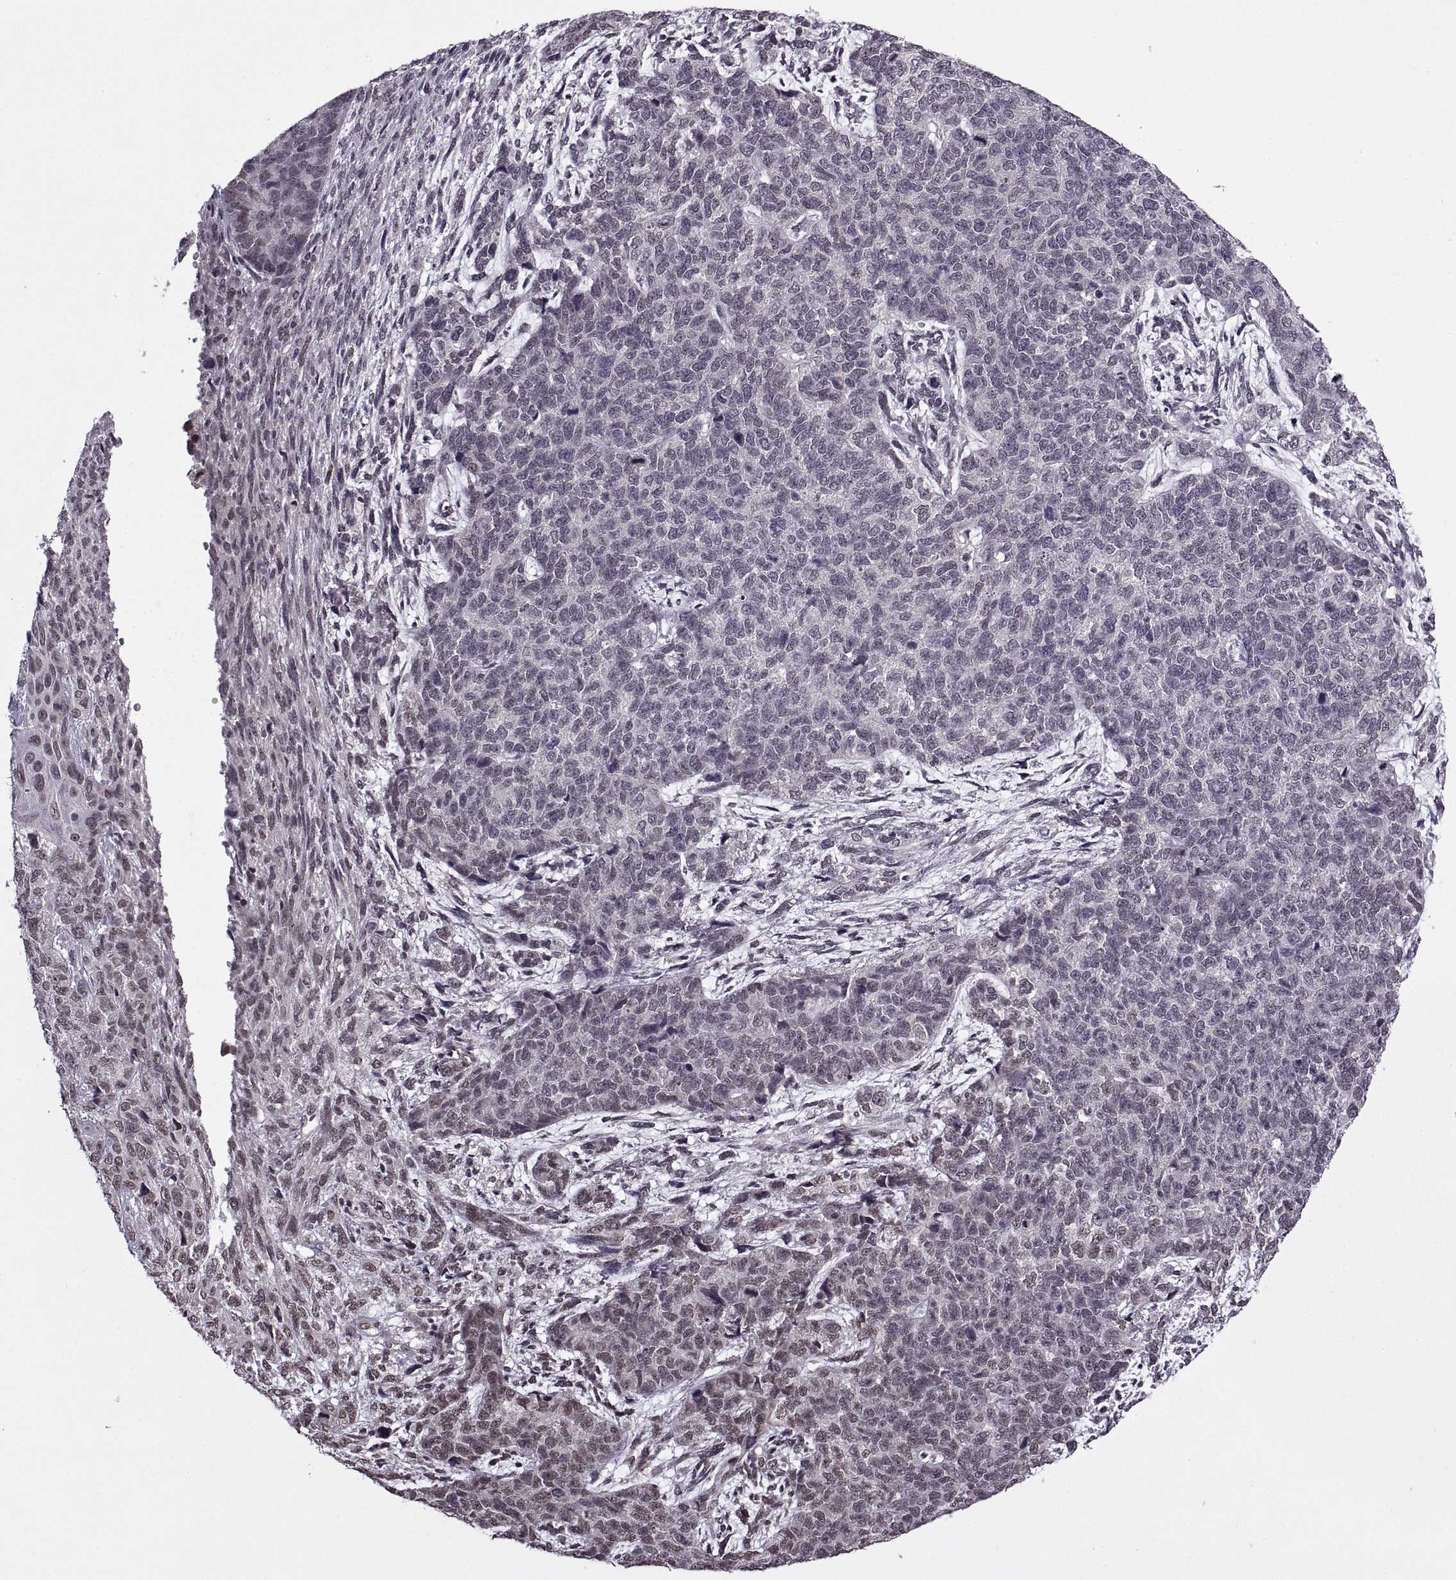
{"staining": {"intensity": "weak", "quantity": "<25%", "location": "nuclear"}, "tissue": "cervical cancer", "cell_type": "Tumor cells", "image_type": "cancer", "snomed": [{"axis": "morphology", "description": "Squamous cell carcinoma, NOS"}, {"axis": "topography", "description": "Cervix"}], "caption": "The photomicrograph displays no significant positivity in tumor cells of cervical cancer.", "gene": "INTS3", "patient": {"sex": "female", "age": 63}}